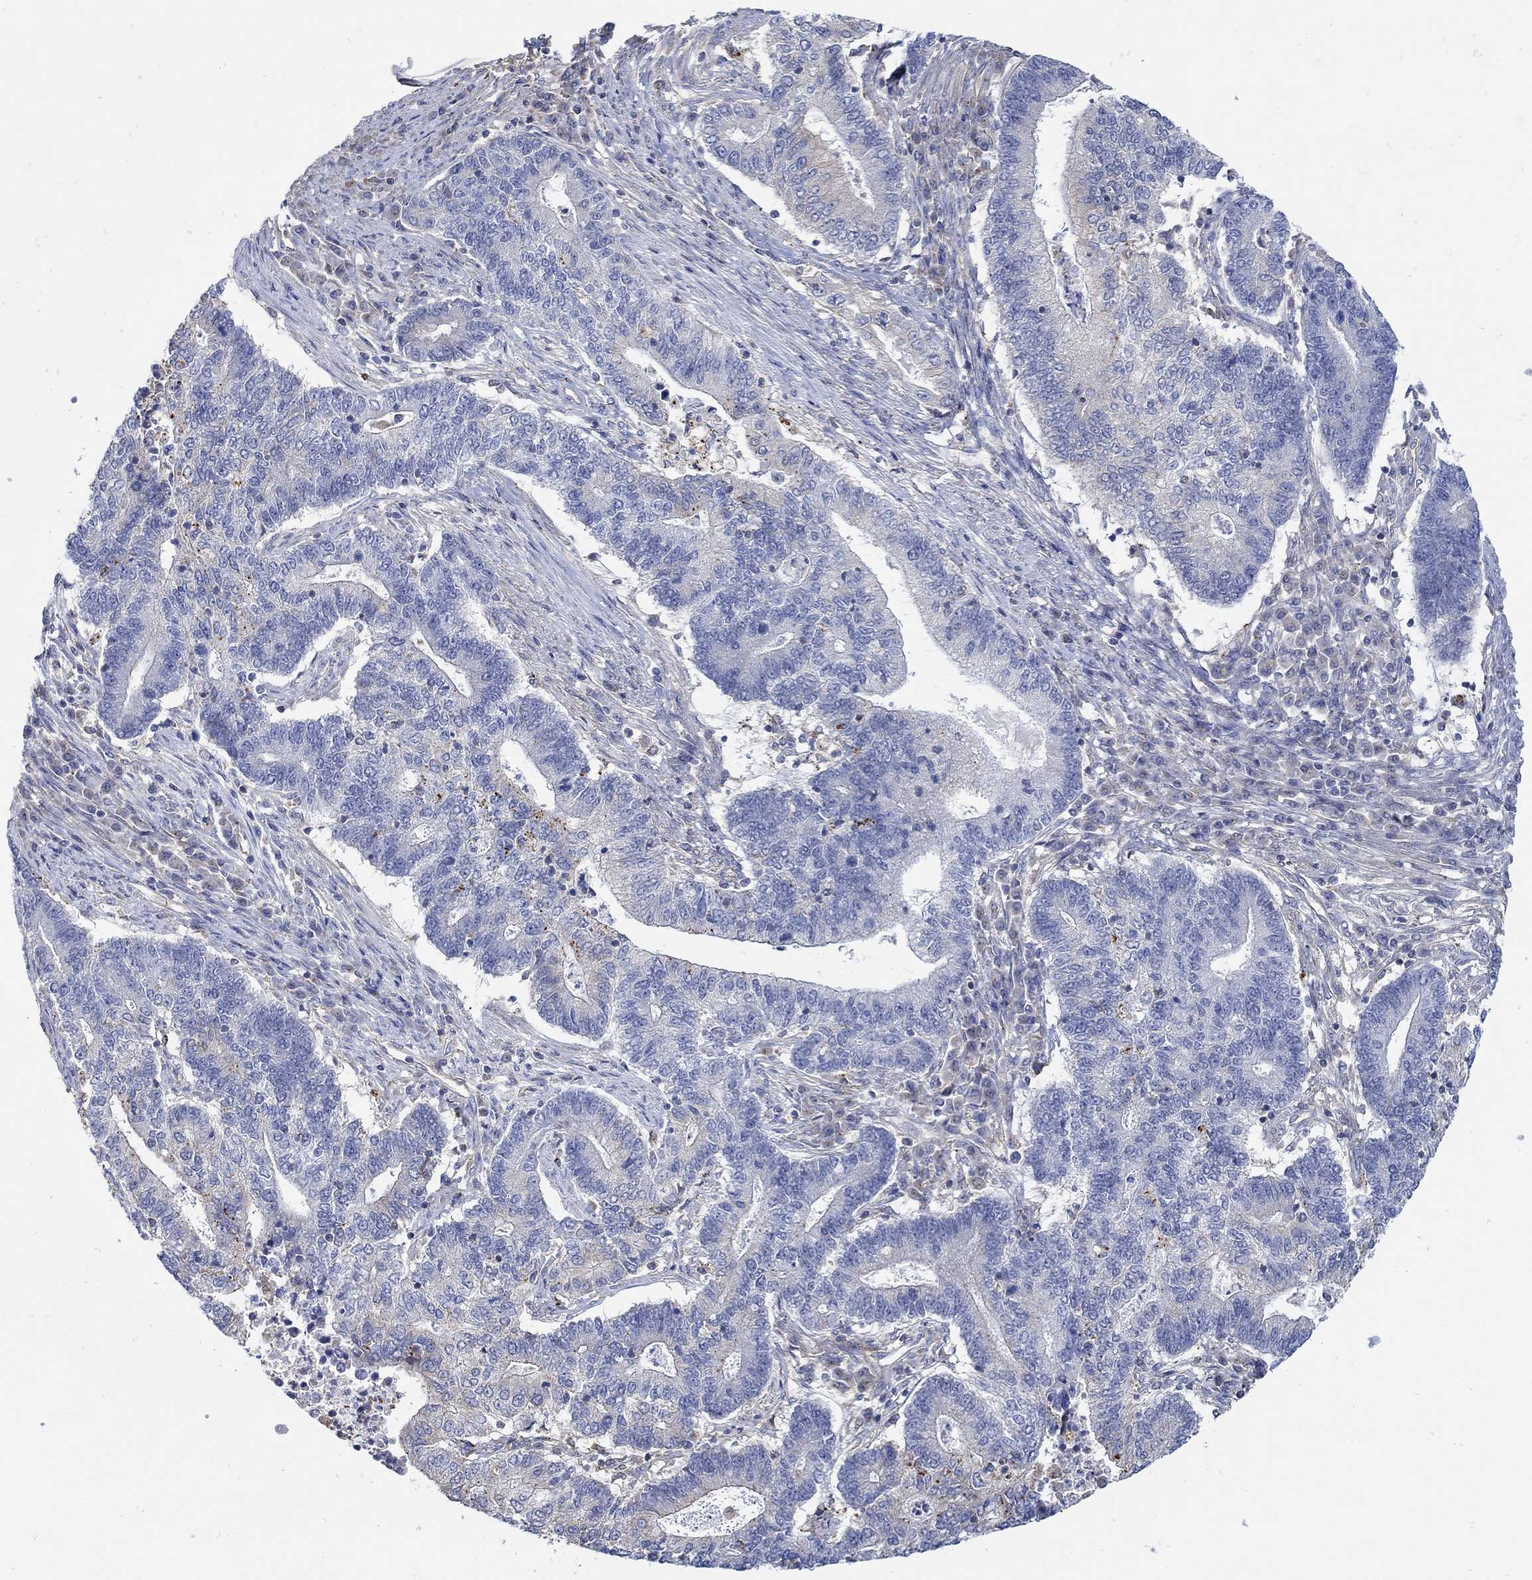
{"staining": {"intensity": "negative", "quantity": "none", "location": "none"}, "tissue": "endometrial cancer", "cell_type": "Tumor cells", "image_type": "cancer", "snomed": [{"axis": "morphology", "description": "Adenocarcinoma, NOS"}, {"axis": "topography", "description": "Uterus"}, {"axis": "topography", "description": "Endometrium"}], "caption": "This is a micrograph of immunohistochemistry staining of endometrial cancer (adenocarcinoma), which shows no expression in tumor cells.", "gene": "TEKT3", "patient": {"sex": "female", "age": 54}}